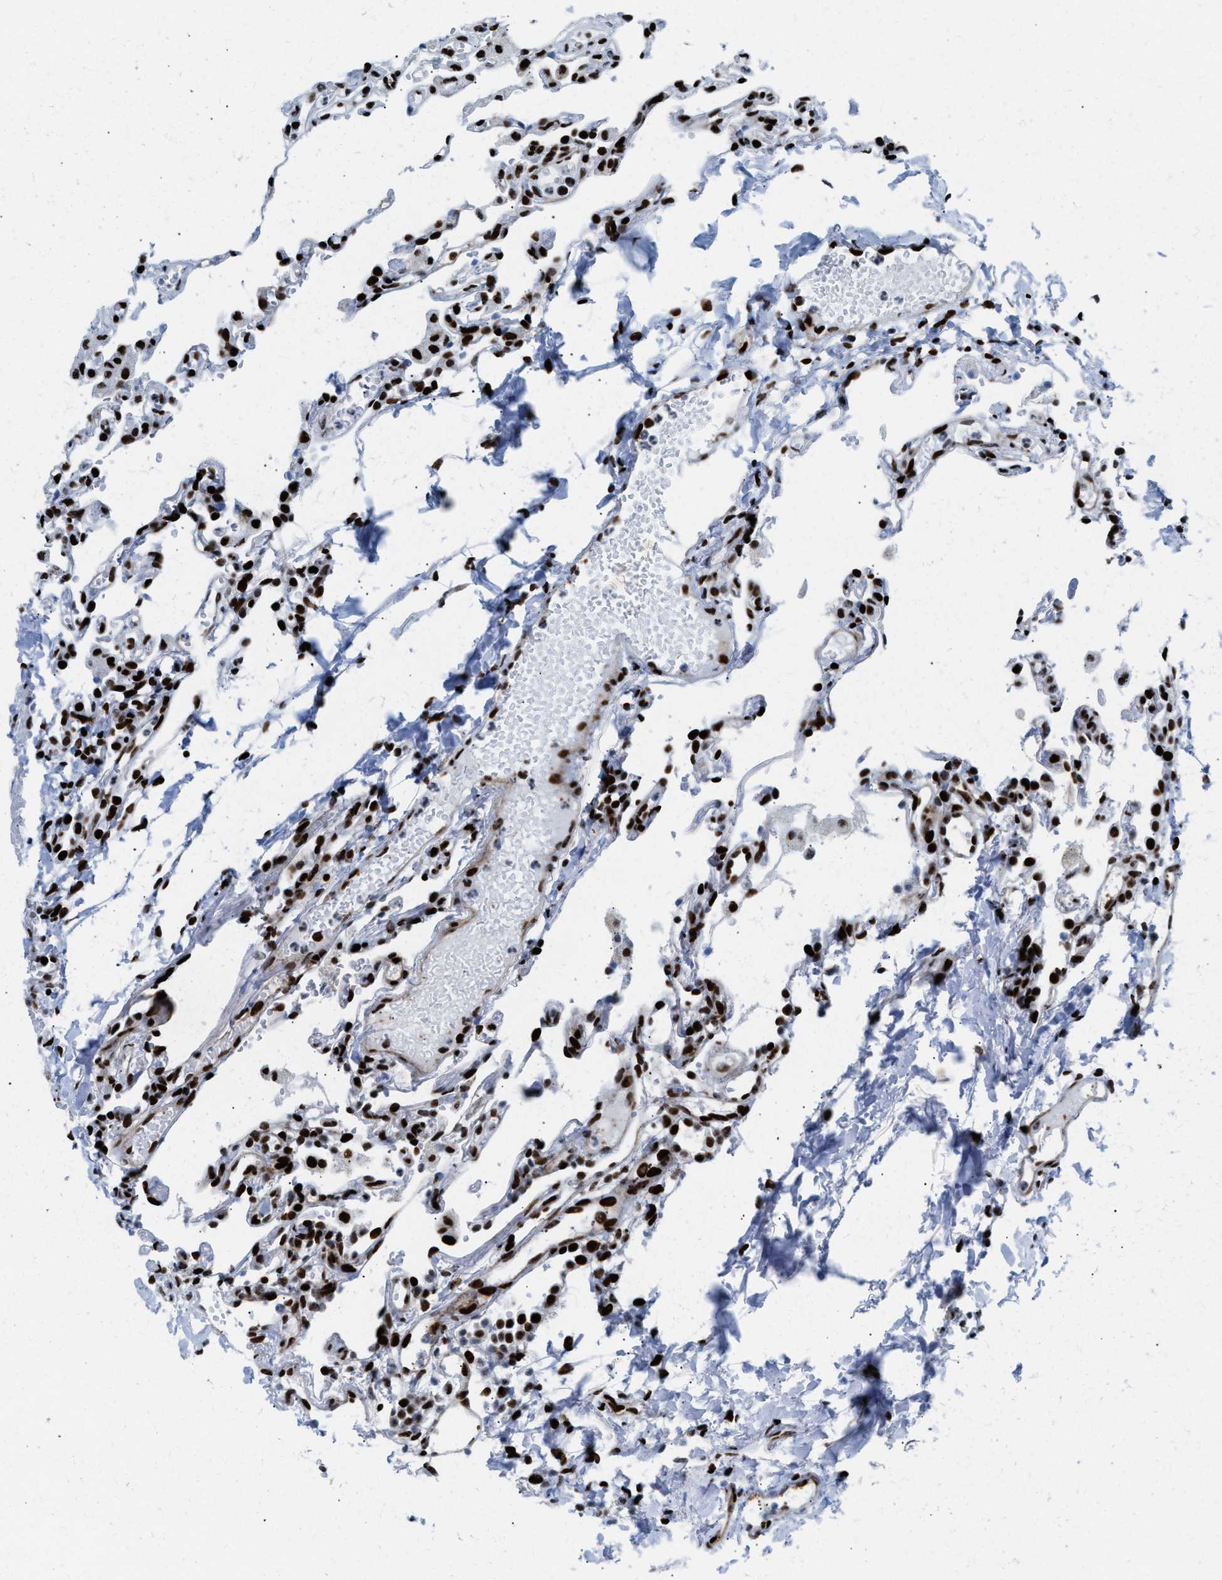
{"staining": {"intensity": "strong", "quantity": ">75%", "location": "nuclear"}, "tissue": "lung", "cell_type": "Alveolar cells", "image_type": "normal", "snomed": [{"axis": "morphology", "description": "Normal tissue, NOS"}, {"axis": "topography", "description": "Lung"}], "caption": "Lung stained with immunohistochemistry demonstrates strong nuclear positivity in about >75% of alveolar cells.", "gene": "NONO", "patient": {"sex": "male", "age": 21}}